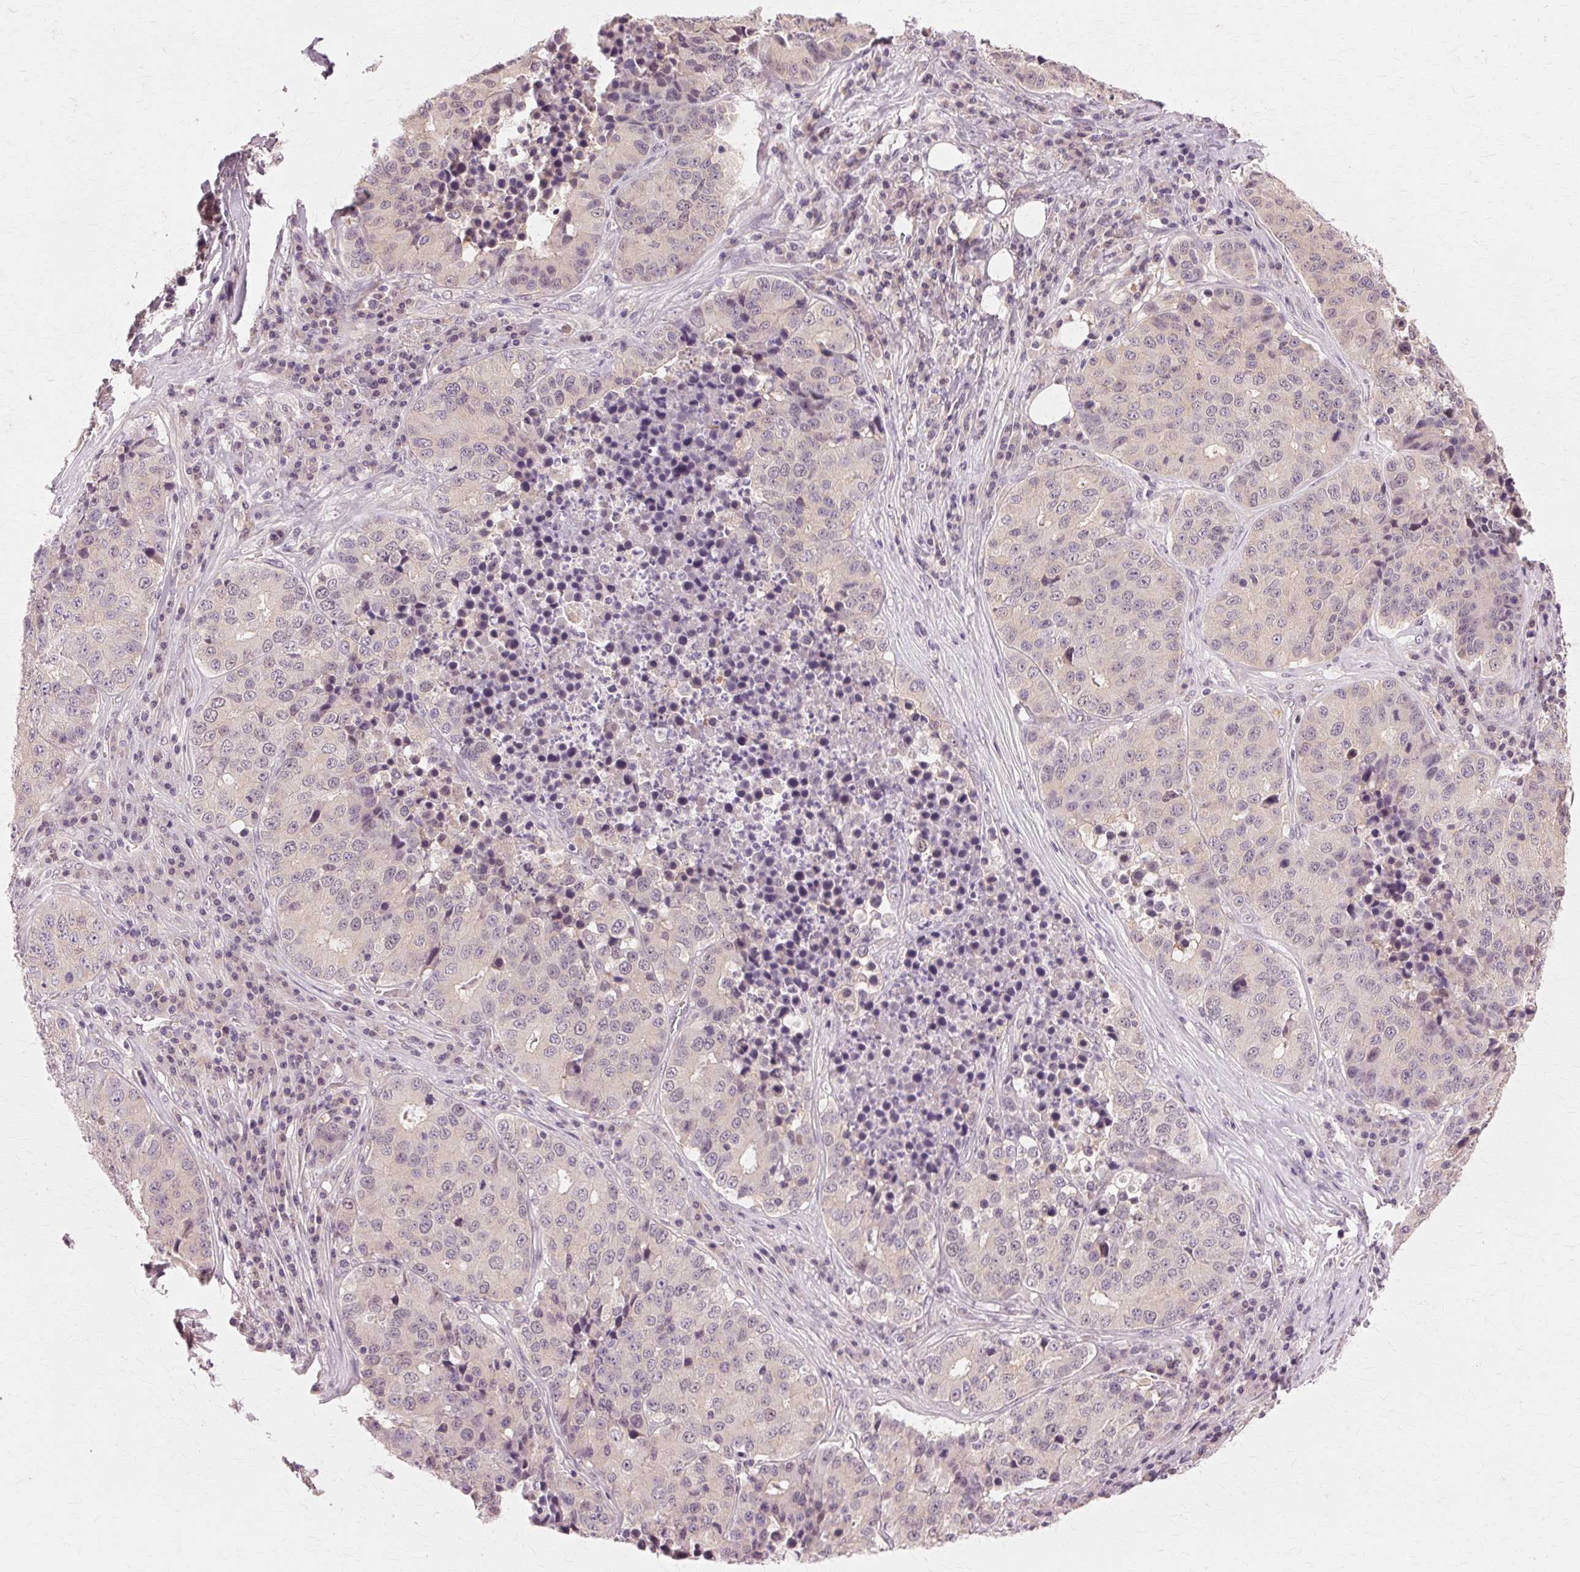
{"staining": {"intensity": "negative", "quantity": "none", "location": "none"}, "tissue": "stomach cancer", "cell_type": "Tumor cells", "image_type": "cancer", "snomed": [{"axis": "morphology", "description": "Adenocarcinoma, NOS"}, {"axis": "topography", "description": "Stomach"}], "caption": "Stomach cancer stained for a protein using immunohistochemistry reveals no expression tumor cells.", "gene": "PRMT5", "patient": {"sex": "male", "age": 71}}